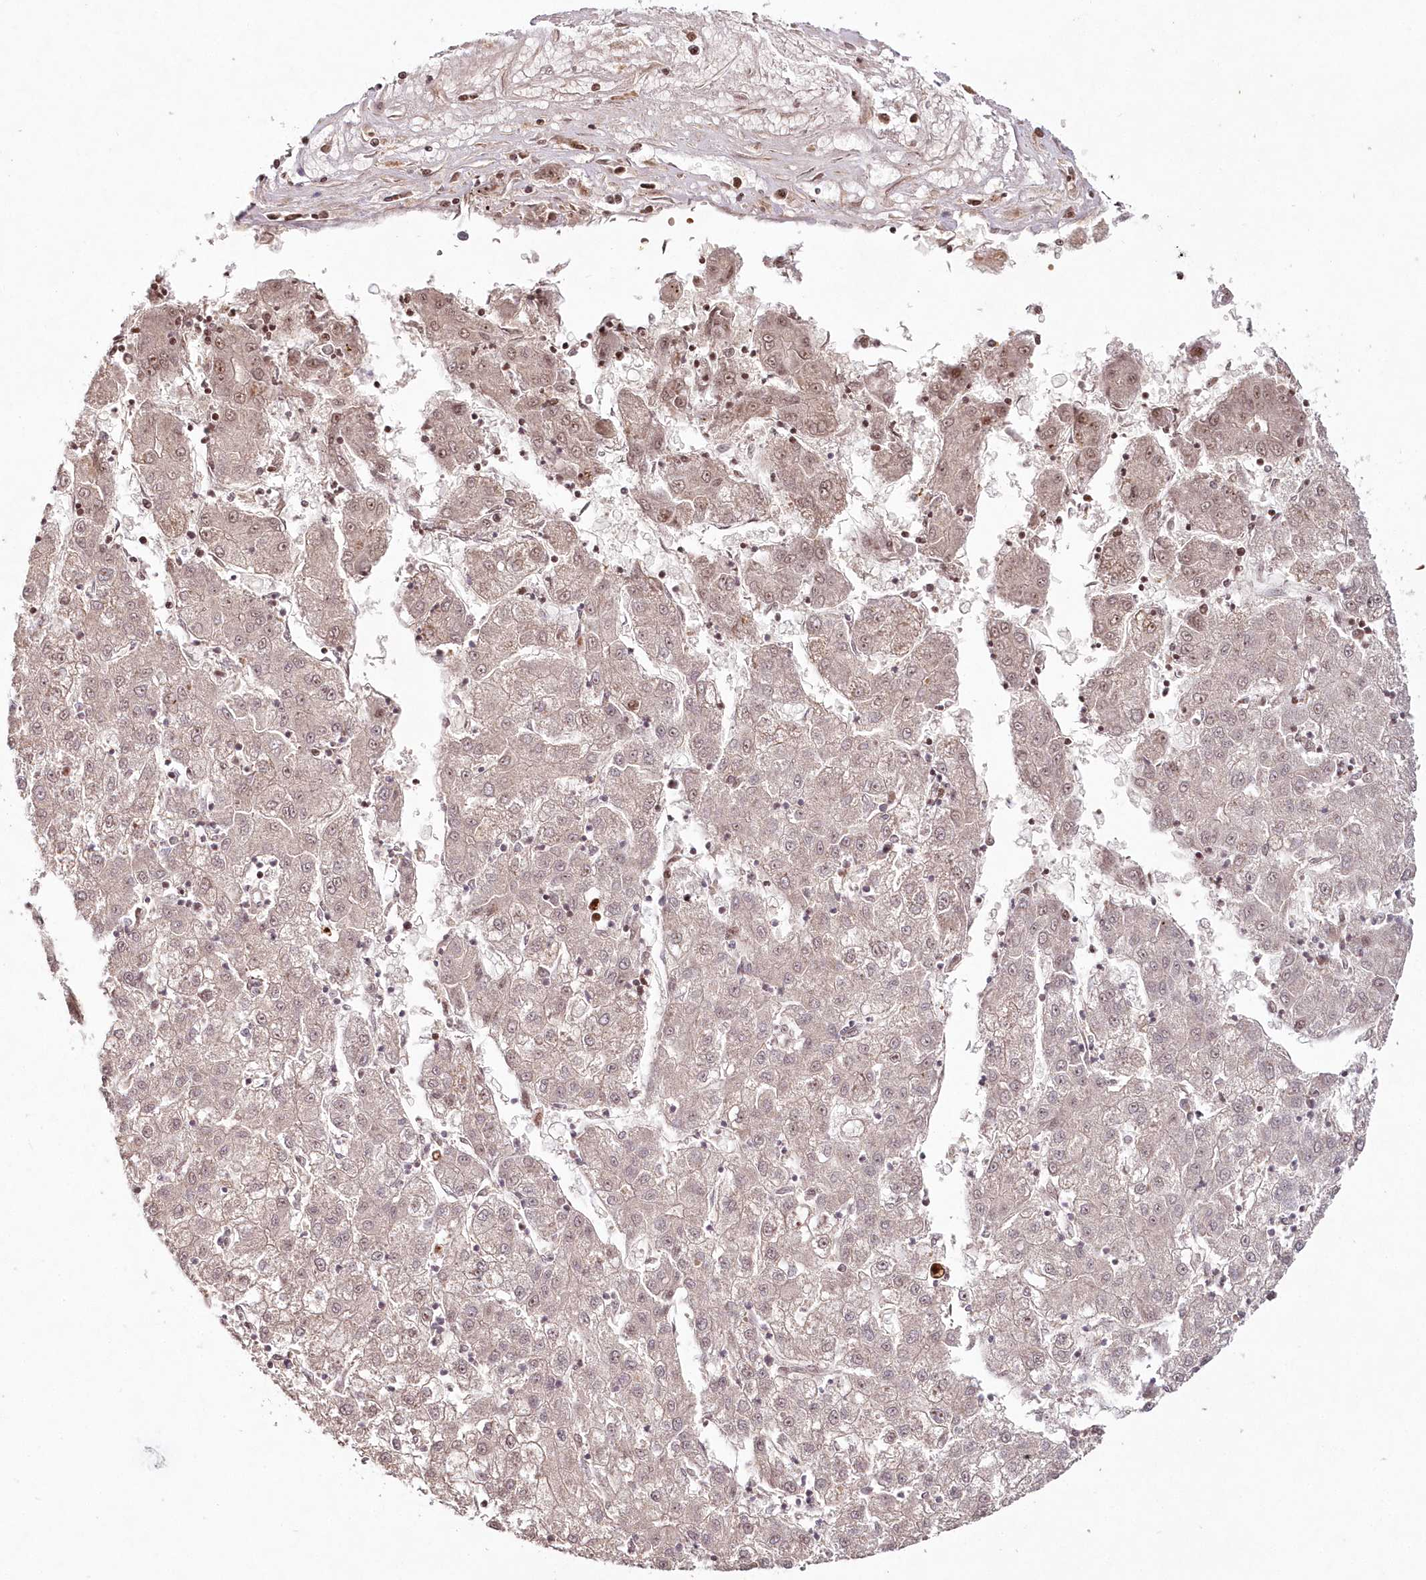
{"staining": {"intensity": "weak", "quantity": ">75%", "location": "cytoplasmic/membranous,nuclear"}, "tissue": "liver cancer", "cell_type": "Tumor cells", "image_type": "cancer", "snomed": [{"axis": "morphology", "description": "Carcinoma, Hepatocellular, NOS"}, {"axis": "topography", "description": "Liver"}], "caption": "Protein expression analysis of liver cancer demonstrates weak cytoplasmic/membranous and nuclear positivity in about >75% of tumor cells. (Stains: DAB (3,3'-diaminobenzidine) in brown, nuclei in blue, Microscopy: brightfield microscopy at high magnification).", "gene": "HYCC2", "patient": {"sex": "male", "age": 72}}